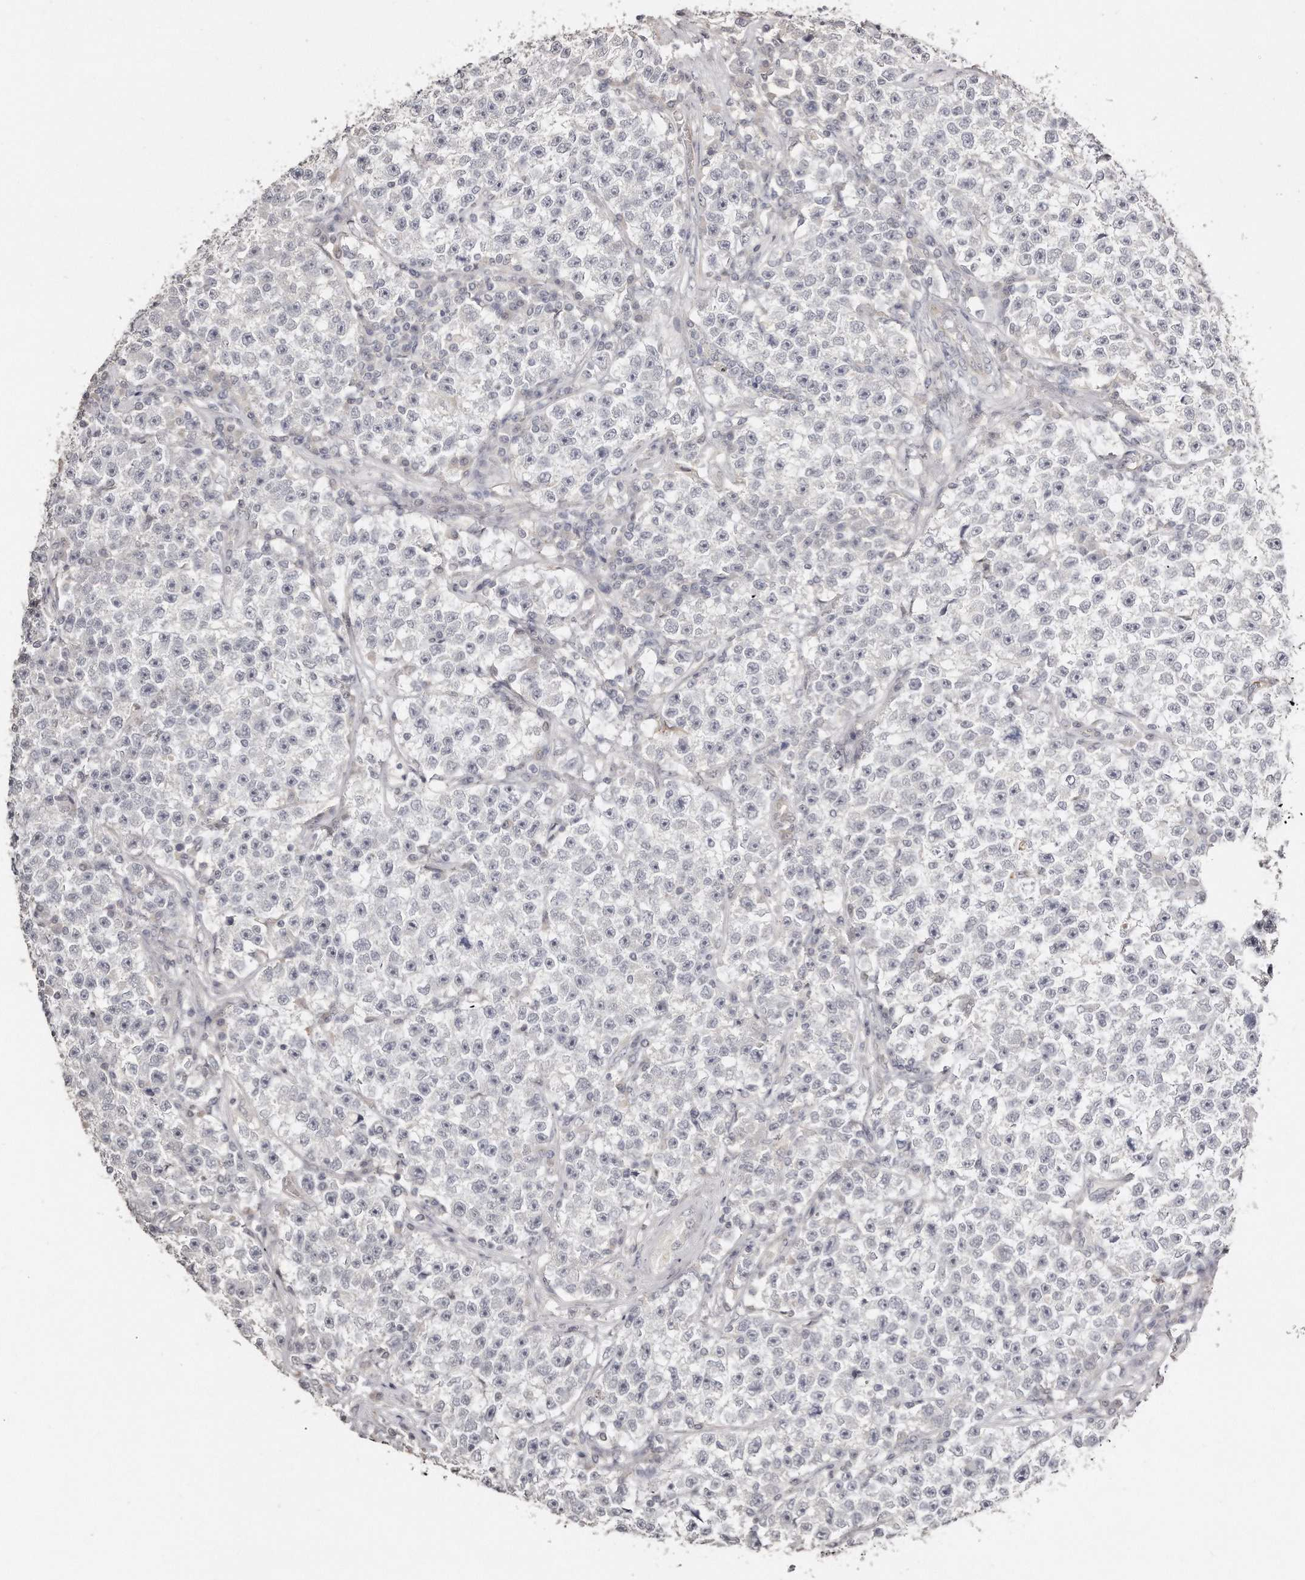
{"staining": {"intensity": "negative", "quantity": "none", "location": "none"}, "tissue": "testis cancer", "cell_type": "Tumor cells", "image_type": "cancer", "snomed": [{"axis": "morphology", "description": "Seminoma, NOS"}, {"axis": "topography", "description": "Testis"}], "caption": "Immunohistochemical staining of testis cancer shows no significant expression in tumor cells.", "gene": "ZYG11A", "patient": {"sex": "male", "age": 22}}